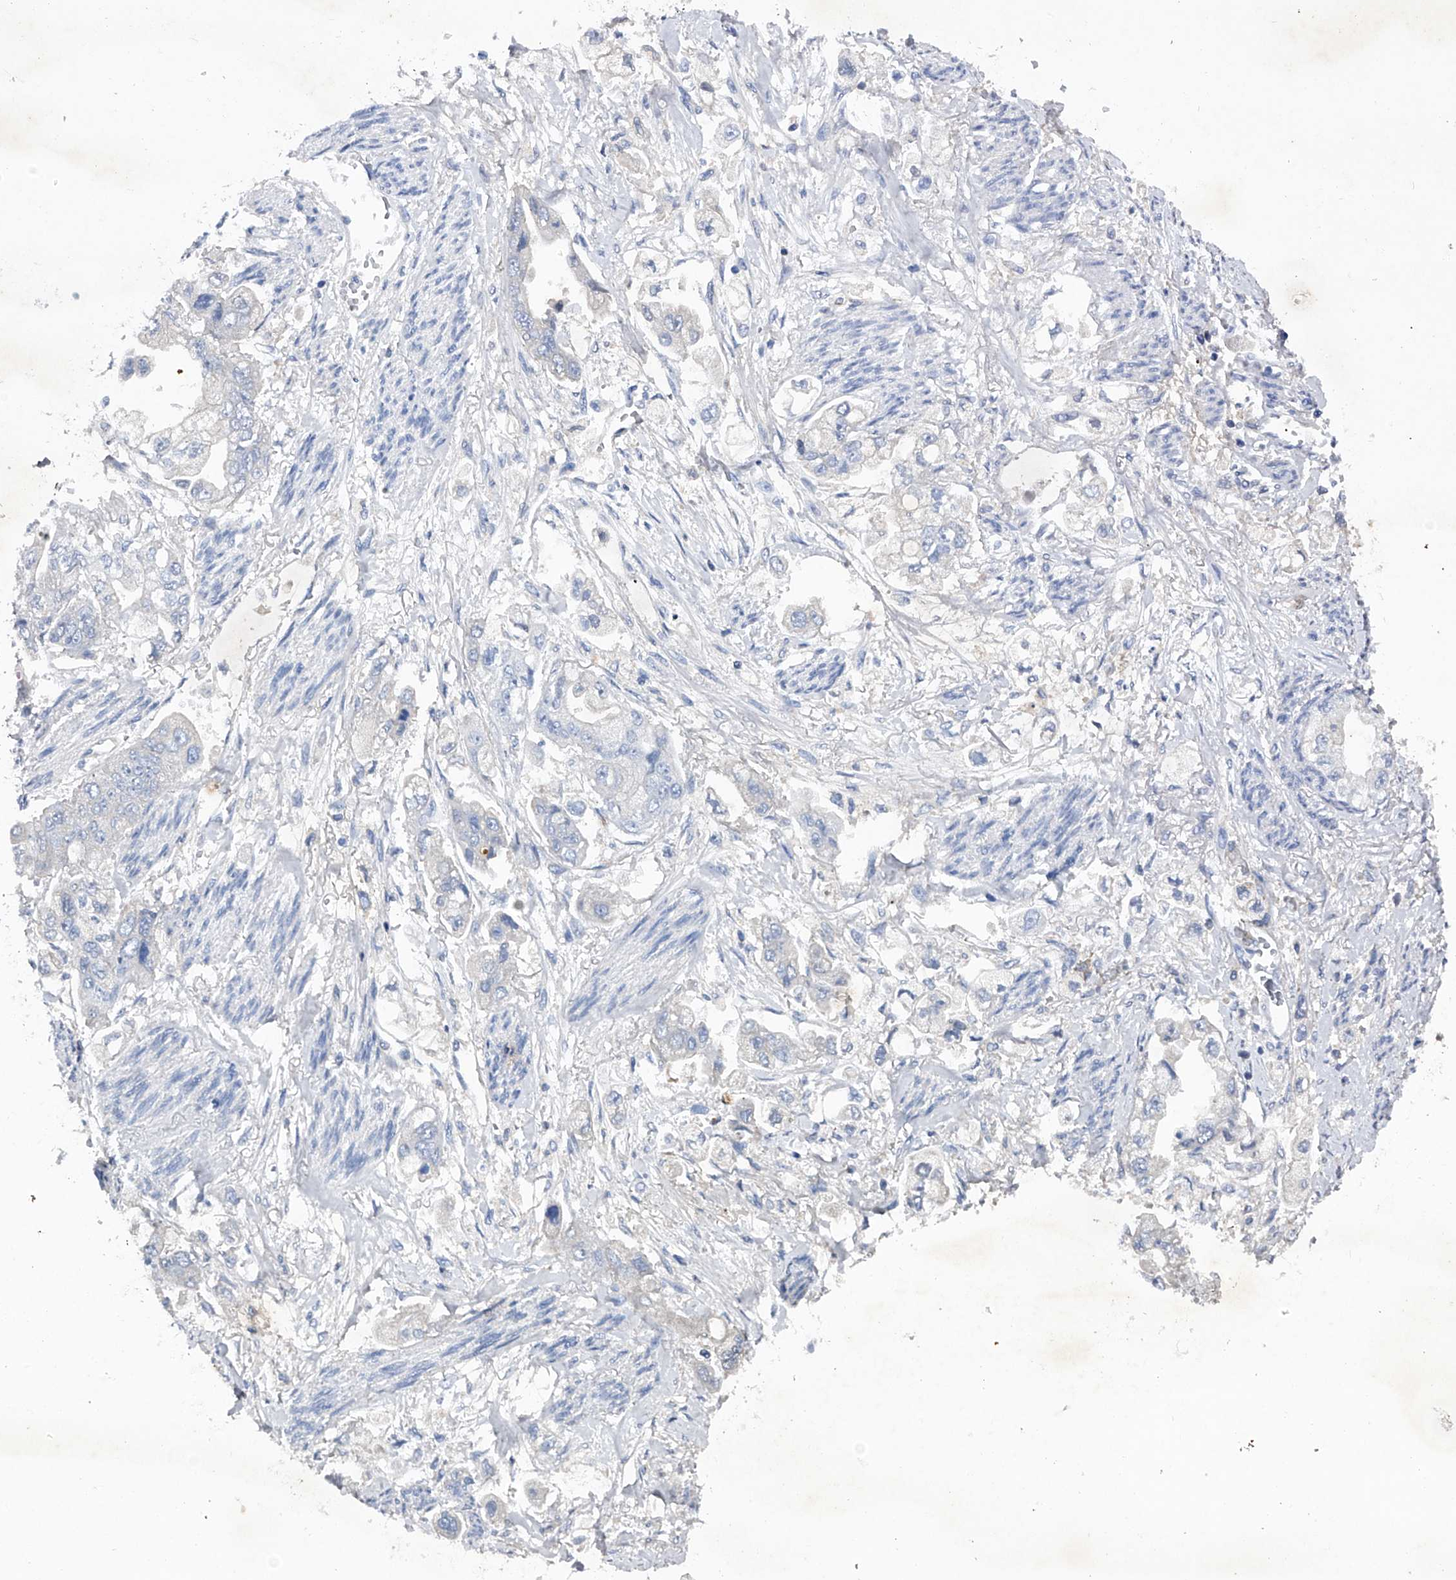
{"staining": {"intensity": "negative", "quantity": "none", "location": "none"}, "tissue": "stomach cancer", "cell_type": "Tumor cells", "image_type": "cancer", "snomed": [{"axis": "morphology", "description": "Adenocarcinoma, NOS"}, {"axis": "topography", "description": "Stomach"}], "caption": "Protein analysis of adenocarcinoma (stomach) exhibits no significant expression in tumor cells.", "gene": "ASNS", "patient": {"sex": "male", "age": 62}}